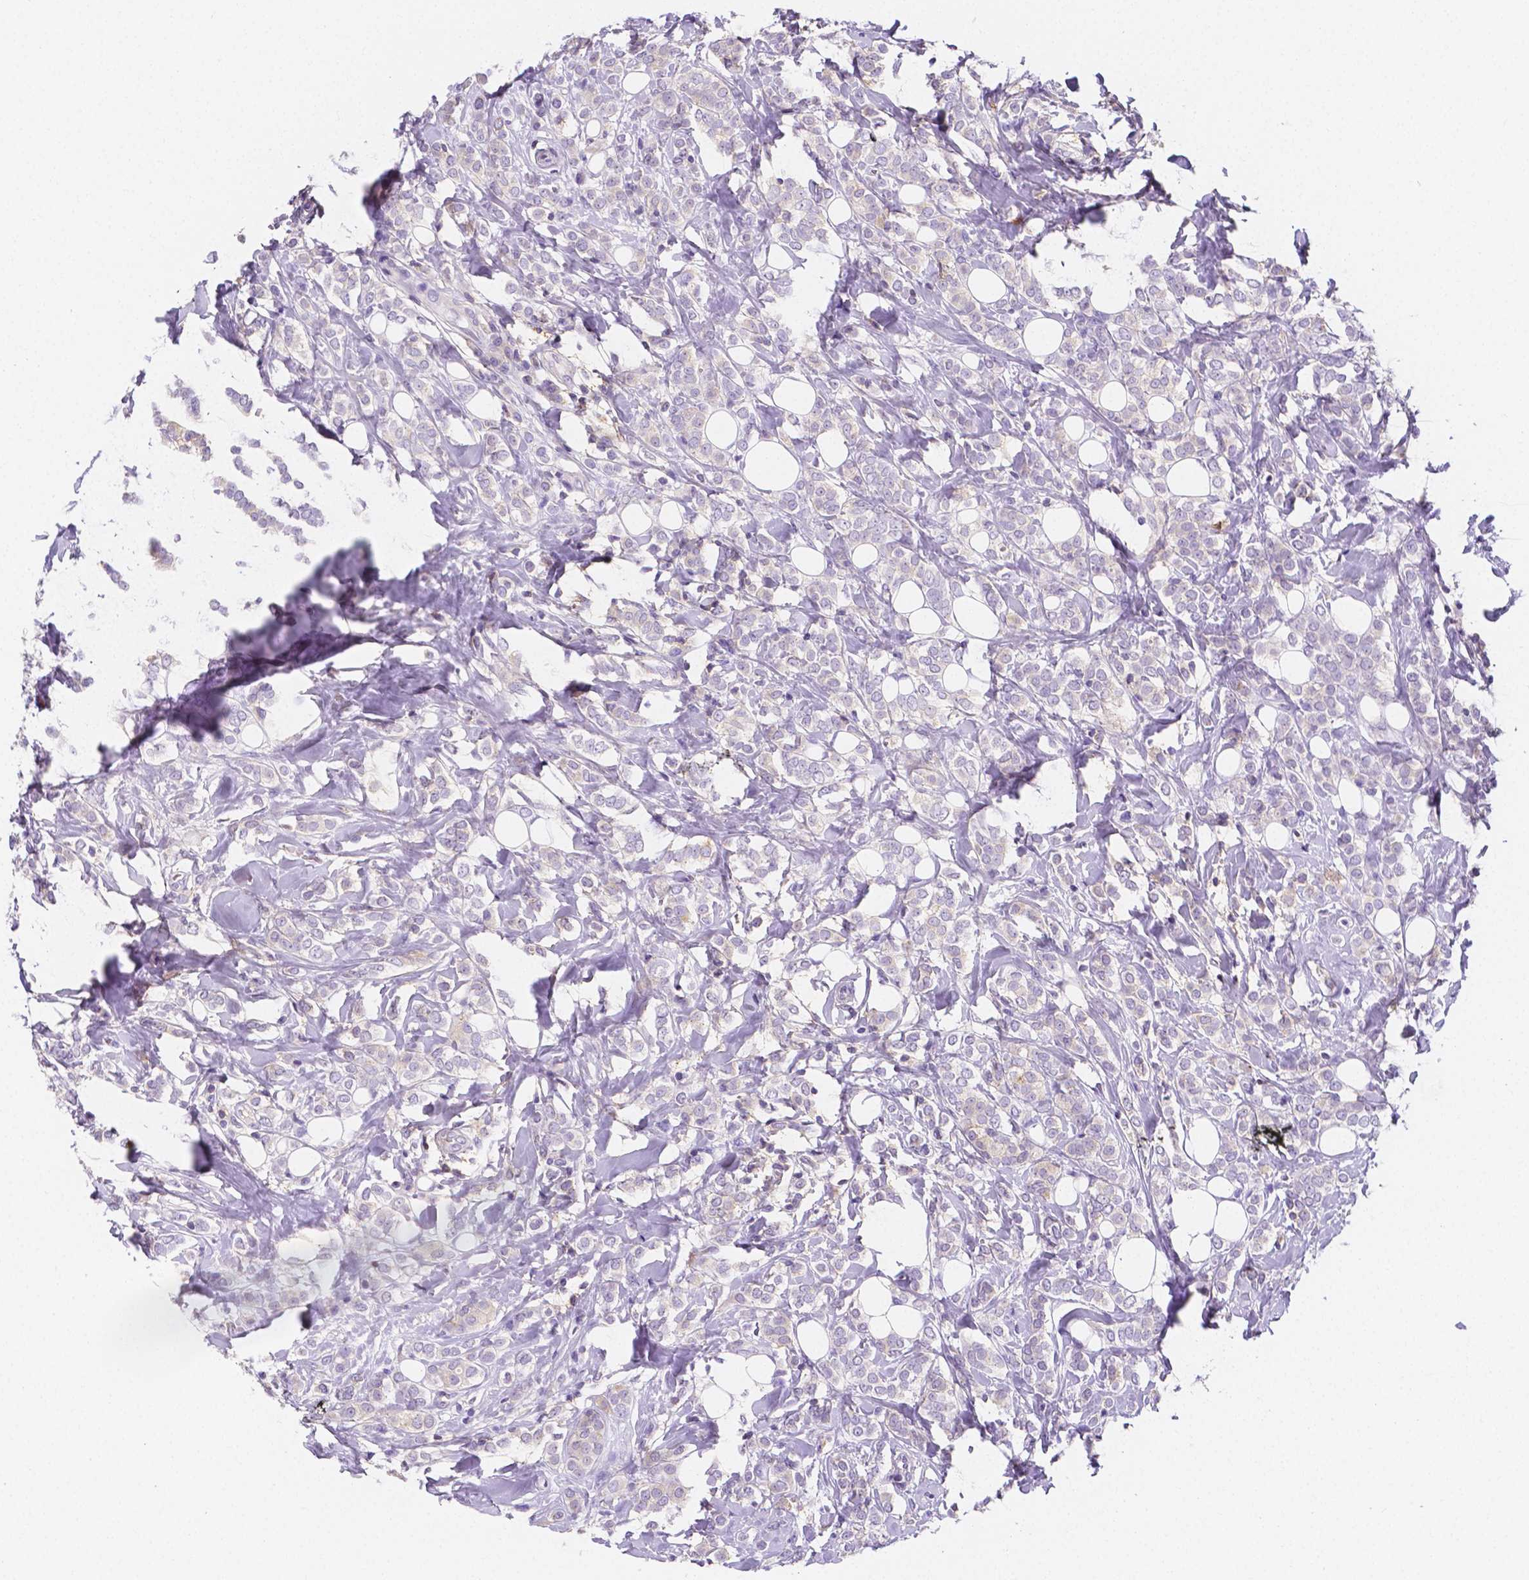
{"staining": {"intensity": "negative", "quantity": "none", "location": "none"}, "tissue": "breast cancer", "cell_type": "Tumor cells", "image_type": "cancer", "snomed": [{"axis": "morphology", "description": "Lobular carcinoma"}, {"axis": "topography", "description": "Breast"}], "caption": "Immunohistochemistry histopathology image of neoplastic tissue: human breast cancer (lobular carcinoma) stained with DAB (3,3'-diaminobenzidine) reveals no significant protein positivity in tumor cells.", "gene": "GABRD", "patient": {"sex": "female", "age": 49}}